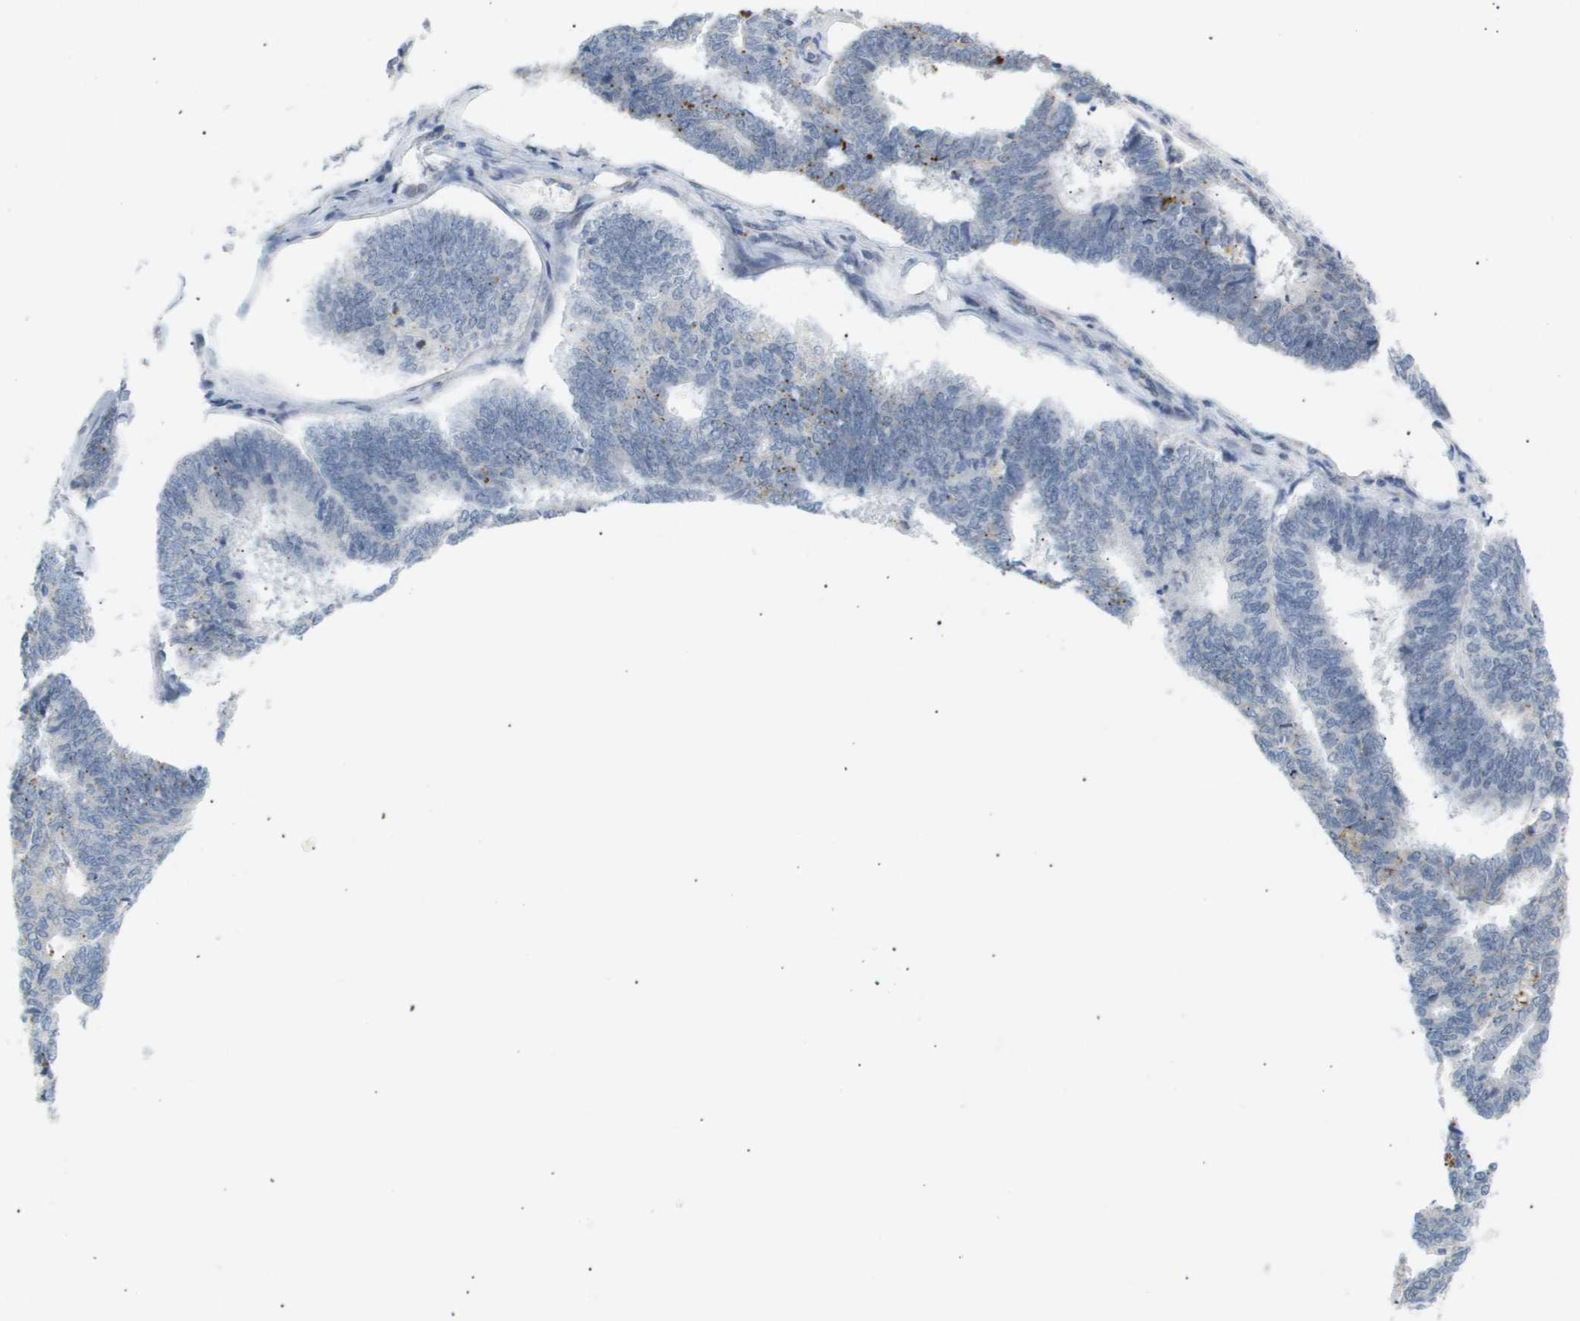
{"staining": {"intensity": "negative", "quantity": "none", "location": "none"}, "tissue": "endometrial cancer", "cell_type": "Tumor cells", "image_type": "cancer", "snomed": [{"axis": "morphology", "description": "Adenocarcinoma, NOS"}, {"axis": "topography", "description": "Endometrium"}], "caption": "High power microscopy micrograph of an immunohistochemistry photomicrograph of endometrial cancer, revealing no significant expression in tumor cells.", "gene": "PPARD", "patient": {"sex": "female", "age": 70}}